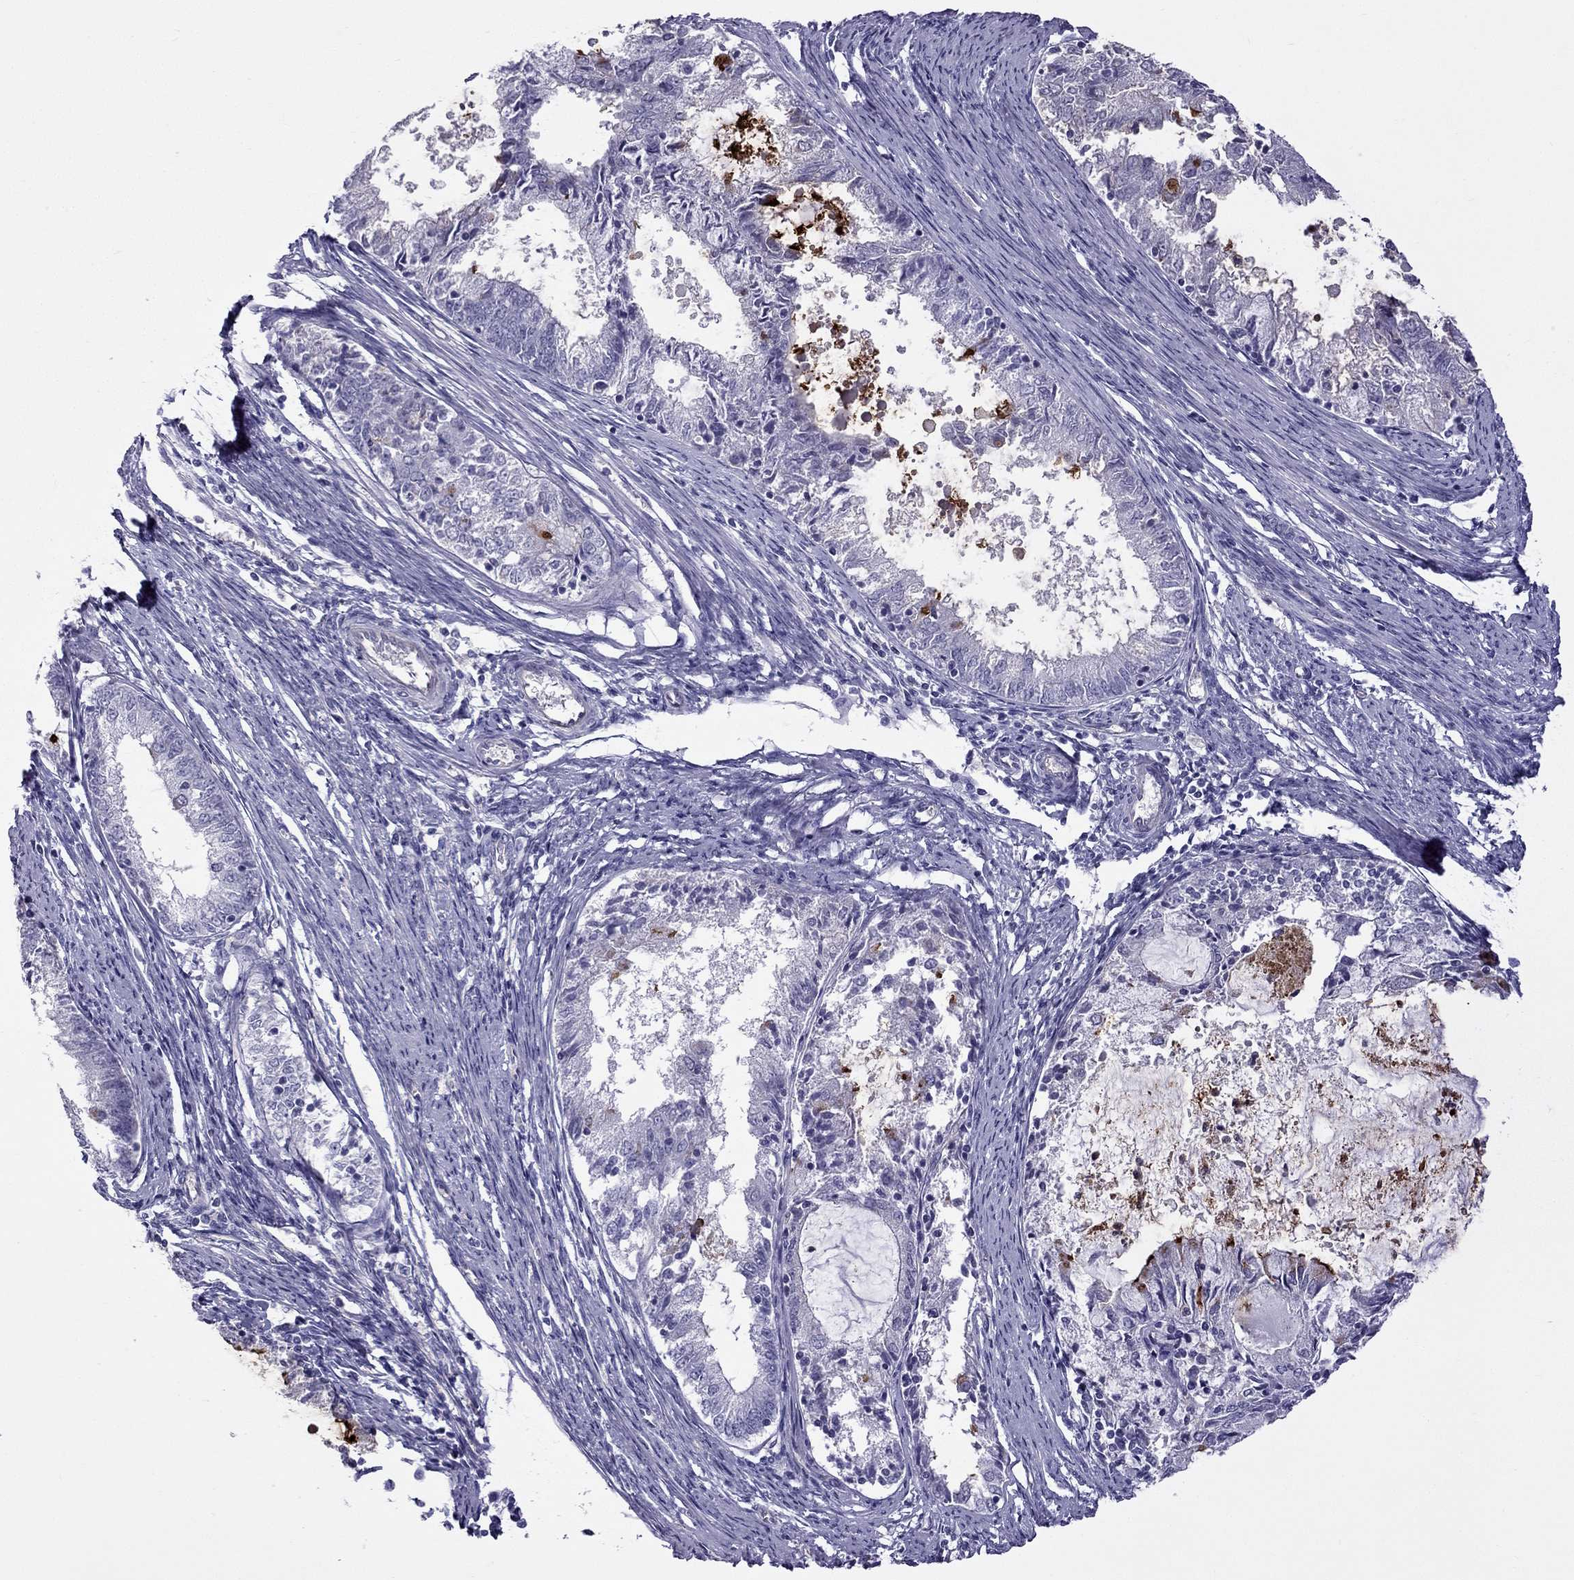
{"staining": {"intensity": "negative", "quantity": "none", "location": "none"}, "tissue": "endometrial cancer", "cell_type": "Tumor cells", "image_type": "cancer", "snomed": [{"axis": "morphology", "description": "Adenocarcinoma, NOS"}, {"axis": "topography", "description": "Endometrium"}], "caption": "This is an immunohistochemistry (IHC) histopathology image of endometrial cancer (adenocarcinoma). There is no positivity in tumor cells.", "gene": "STOML3", "patient": {"sex": "female", "age": 57}}